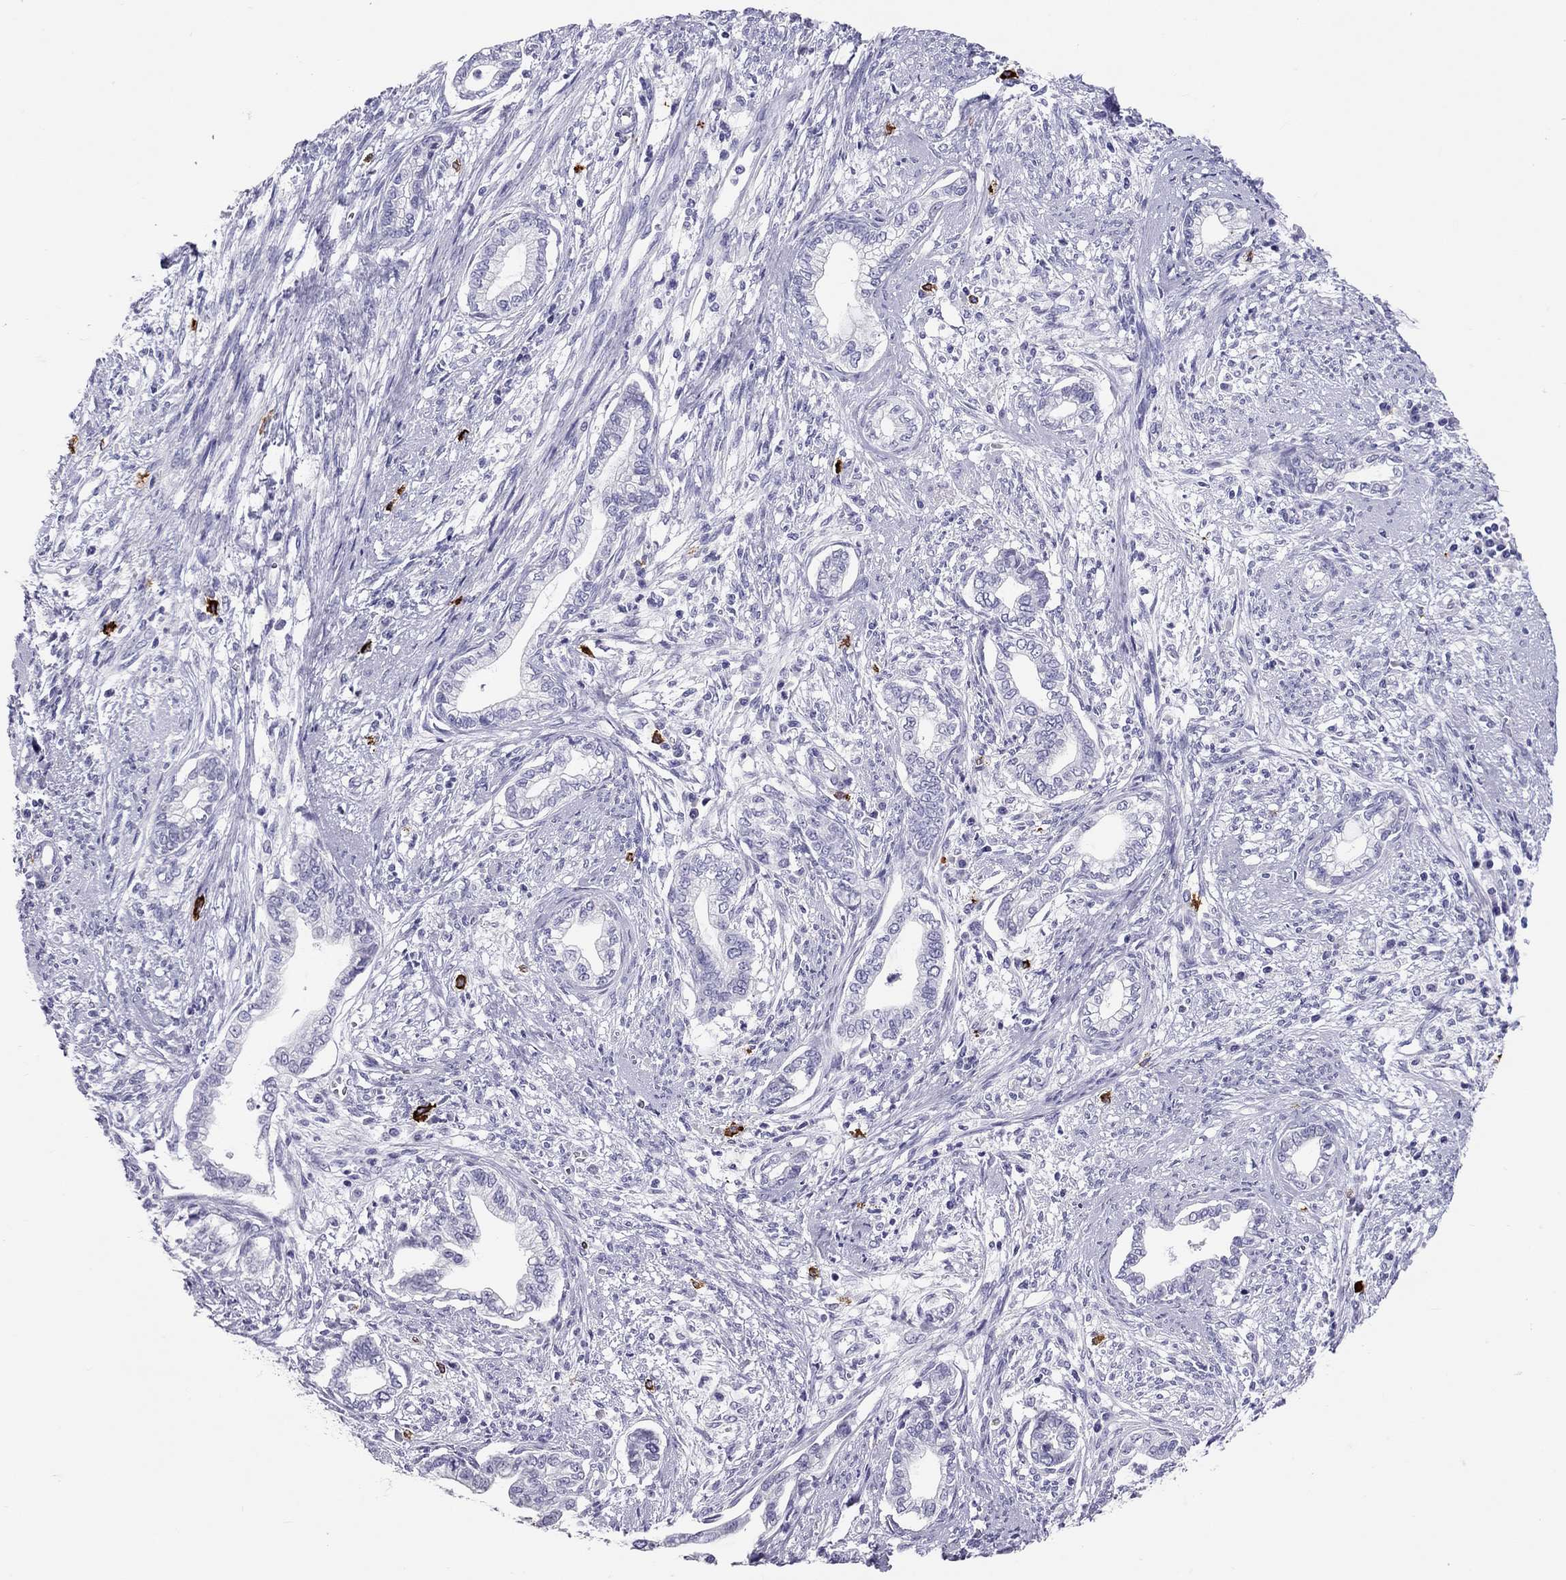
{"staining": {"intensity": "negative", "quantity": "none", "location": "none"}, "tissue": "cervical cancer", "cell_type": "Tumor cells", "image_type": "cancer", "snomed": [{"axis": "morphology", "description": "Adenocarcinoma, NOS"}, {"axis": "topography", "description": "Cervix"}], "caption": "Human adenocarcinoma (cervical) stained for a protein using immunohistochemistry (IHC) reveals no expression in tumor cells.", "gene": "IL17REL", "patient": {"sex": "female", "age": 62}}